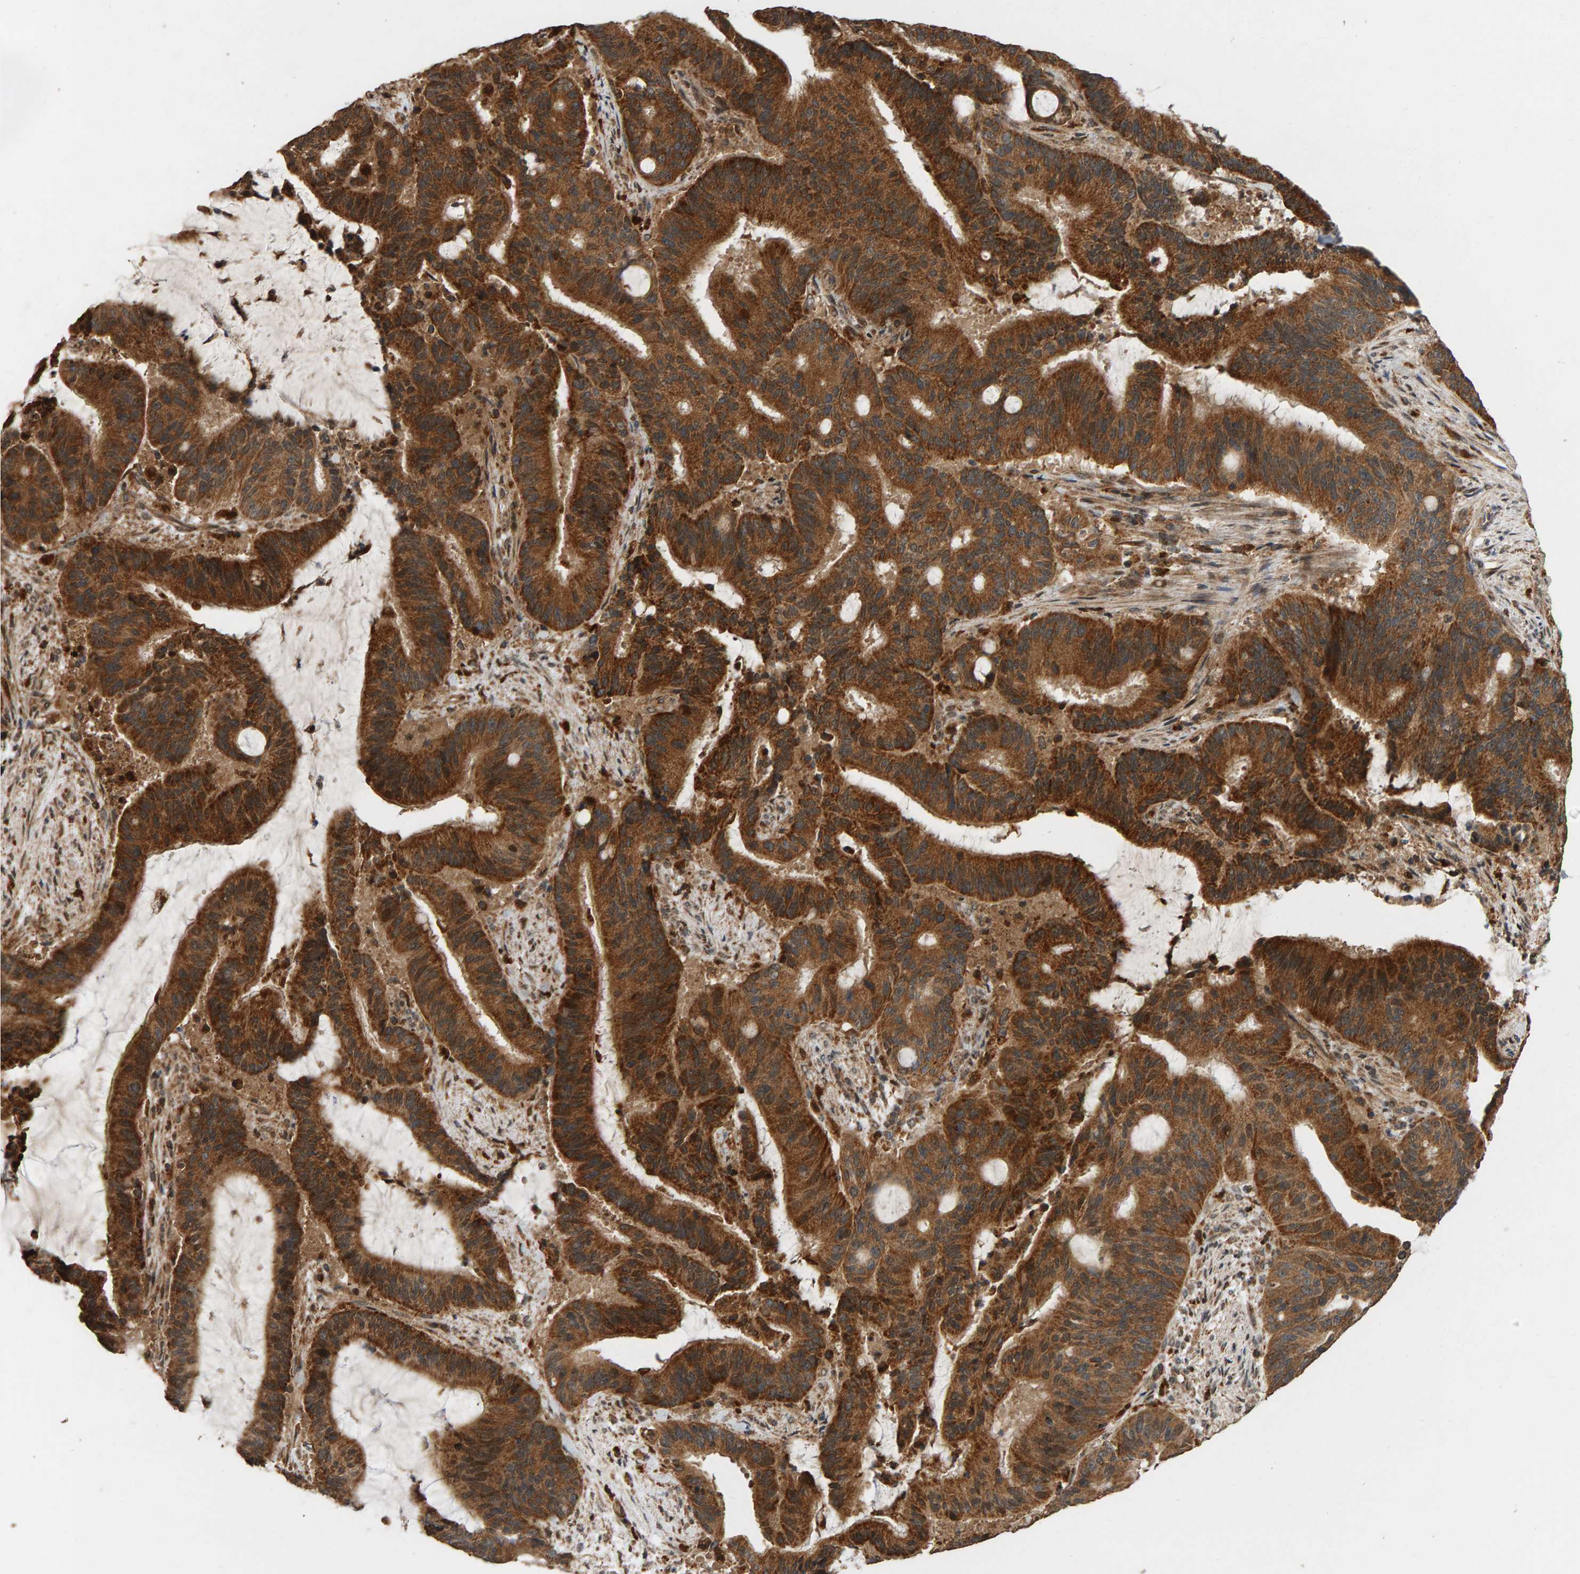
{"staining": {"intensity": "strong", "quantity": ">75%", "location": "cytoplasmic/membranous"}, "tissue": "liver cancer", "cell_type": "Tumor cells", "image_type": "cancer", "snomed": [{"axis": "morphology", "description": "Normal tissue, NOS"}, {"axis": "morphology", "description": "Cholangiocarcinoma"}, {"axis": "topography", "description": "Liver"}, {"axis": "topography", "description": "Peripheral nerve tissue"}], "caption": "High-power microscopy captured an immunohistochemistry photomicrograph of cholangiocarcinoma (liver), revealing strong cytoplasmic/membranous expression in about >75% of tumor cells.", "gene": "GSTK1", "patient": {"sex": "female", "age": 73}}